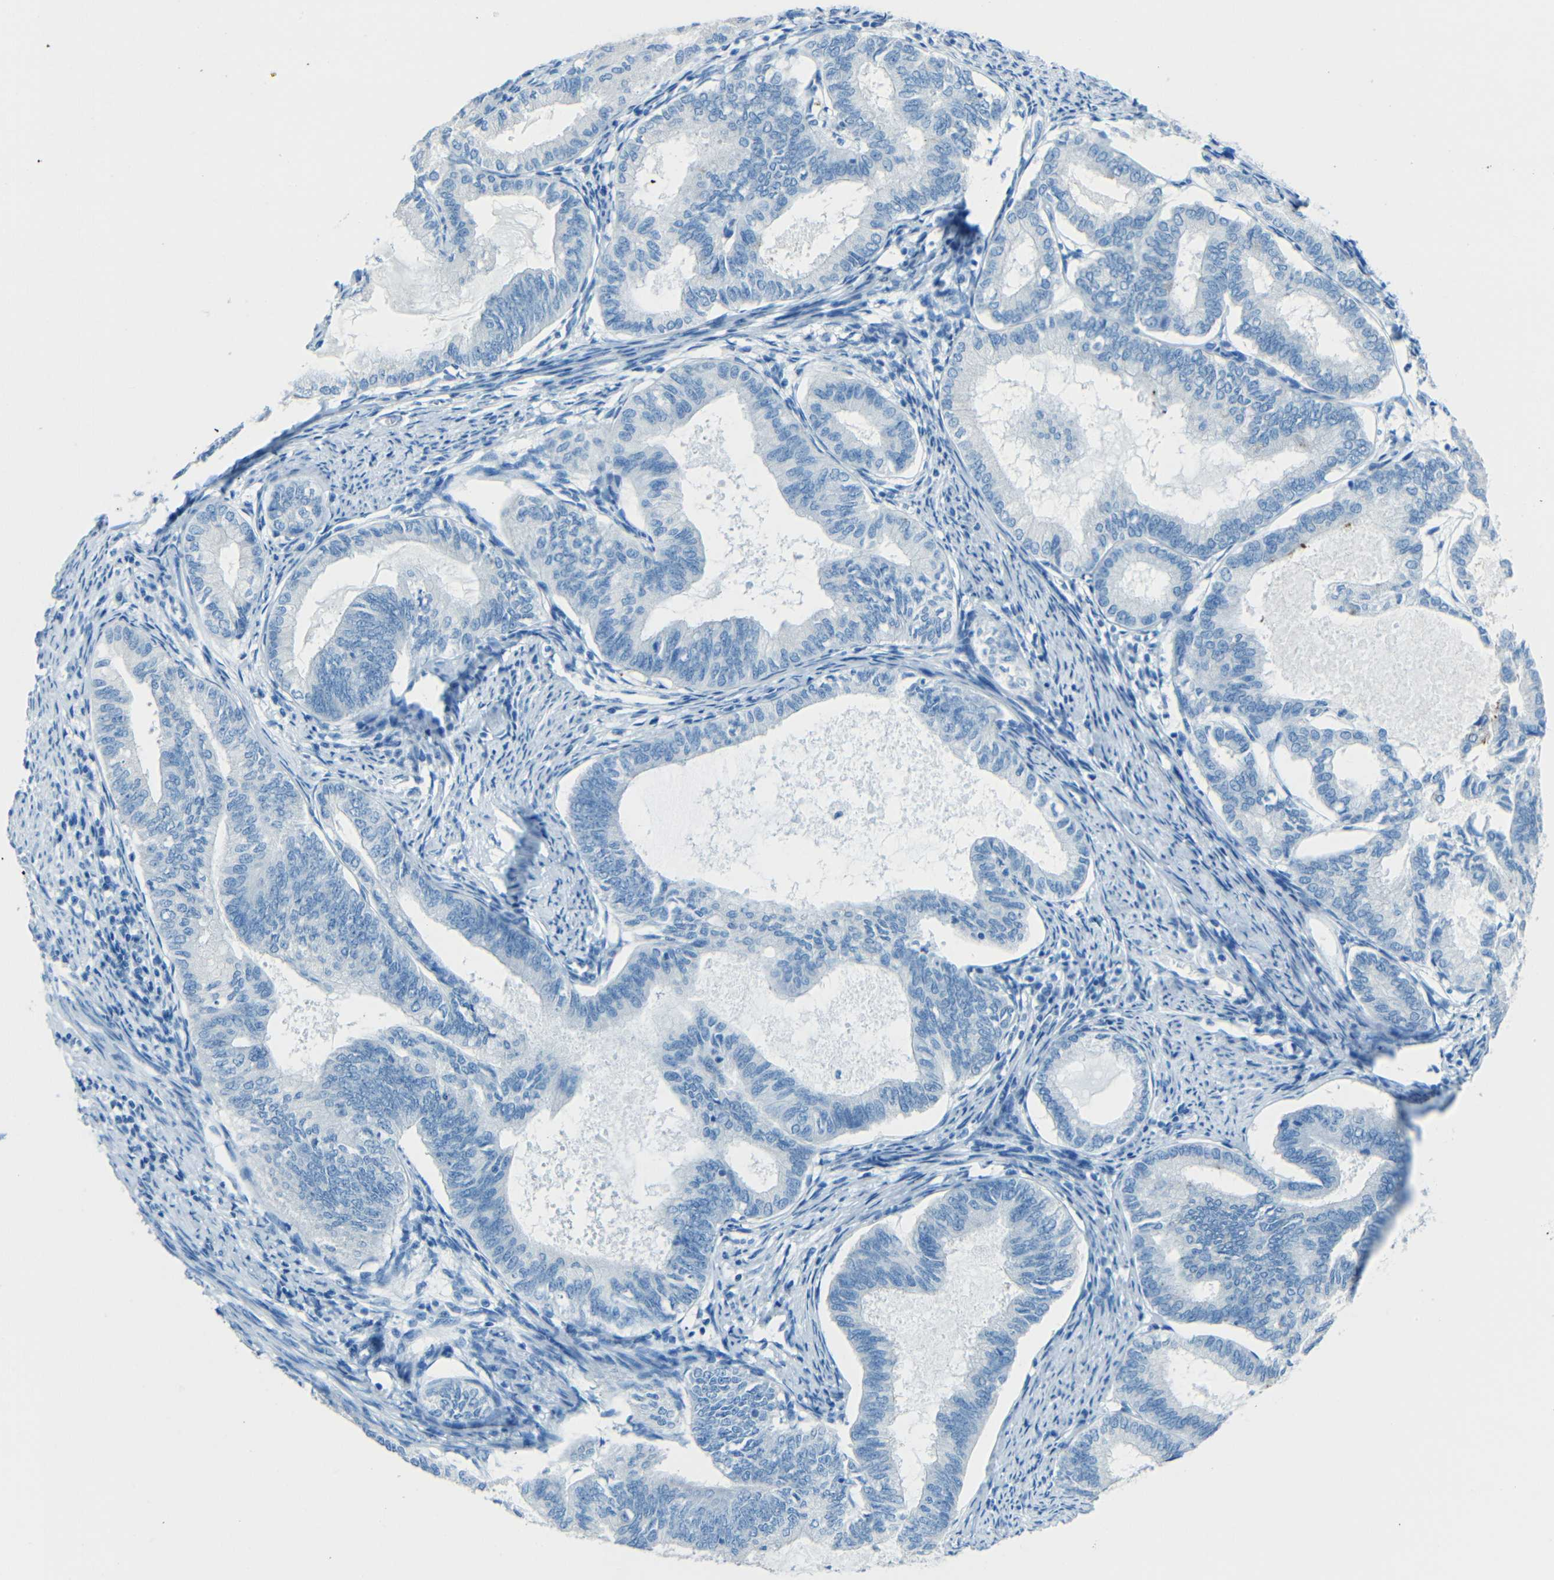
{"staining": {"intensity": "negative", "quantity": "none", "location": "none"}, "tissue": "endometrial cancer", "cell_type": "Tumor cells", "image_type": "cancer", "snomed": [{"axis": "morphology", "description": "Adenocarcinoma, NOS"}, {"axis": "topography", "description": "Endometrium"}], "caption": "The histopathology image reveals no staining of tumor cells in adenocarcinoma (endometrial).", "gene": "TUBB4B", "patient": {"sex": "female", "age": 86}}